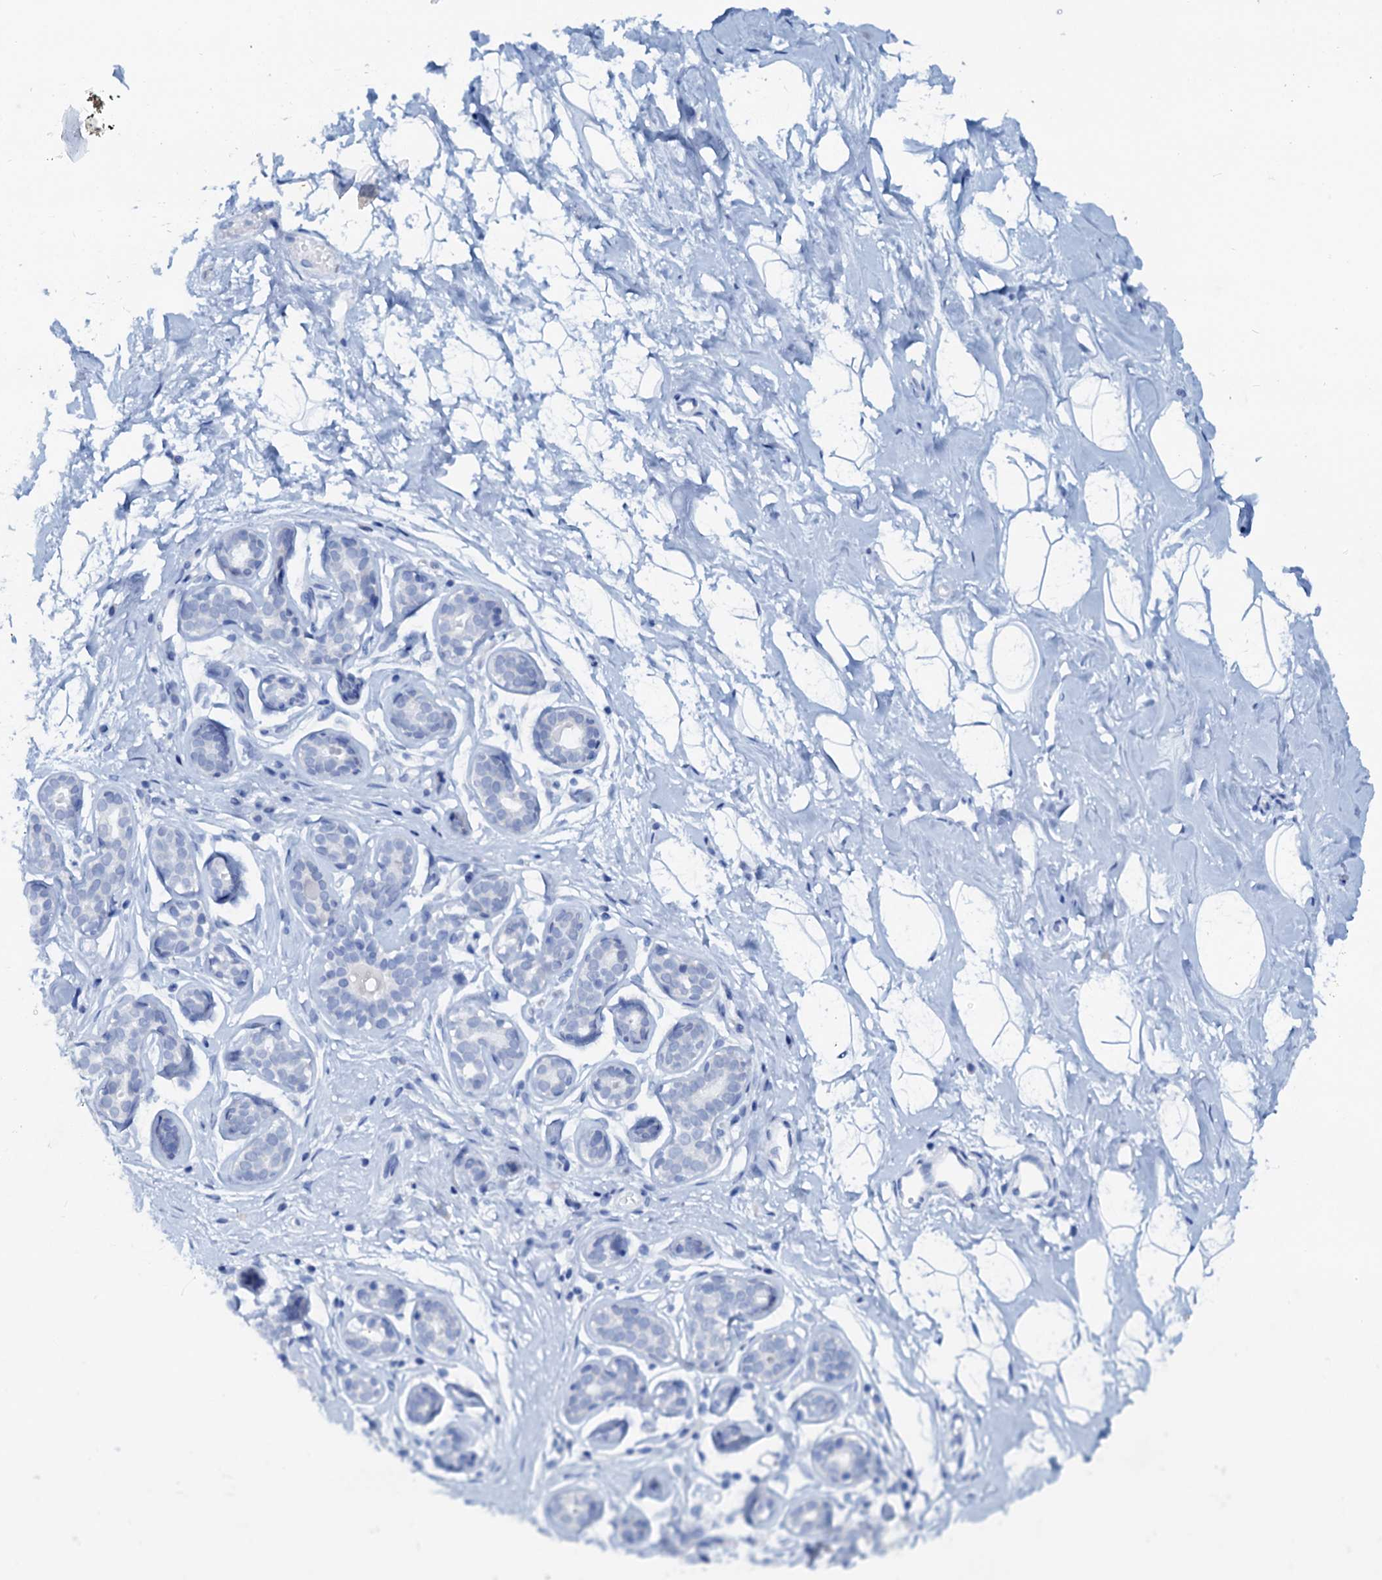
{"staining": {"intensity": "negative", "quantity": "none", "location": "none"}, "tissue": "breast", "cell_type": "Adipocytes", "image_type": "normal", "snomed": [{"axis": "morphology", "description": "Normal tissue, NOS"}, {"axis": "morphology", "description": "Adenoma, NOS"}, {"axis": "topography", "description": "Breast"}], "caption": "This is an IHC micrograph of unremarkable human breast. There is no expression in adipocytes.", "gene": "PTGES3", "patient": {"sex": "female", "age": 23}}